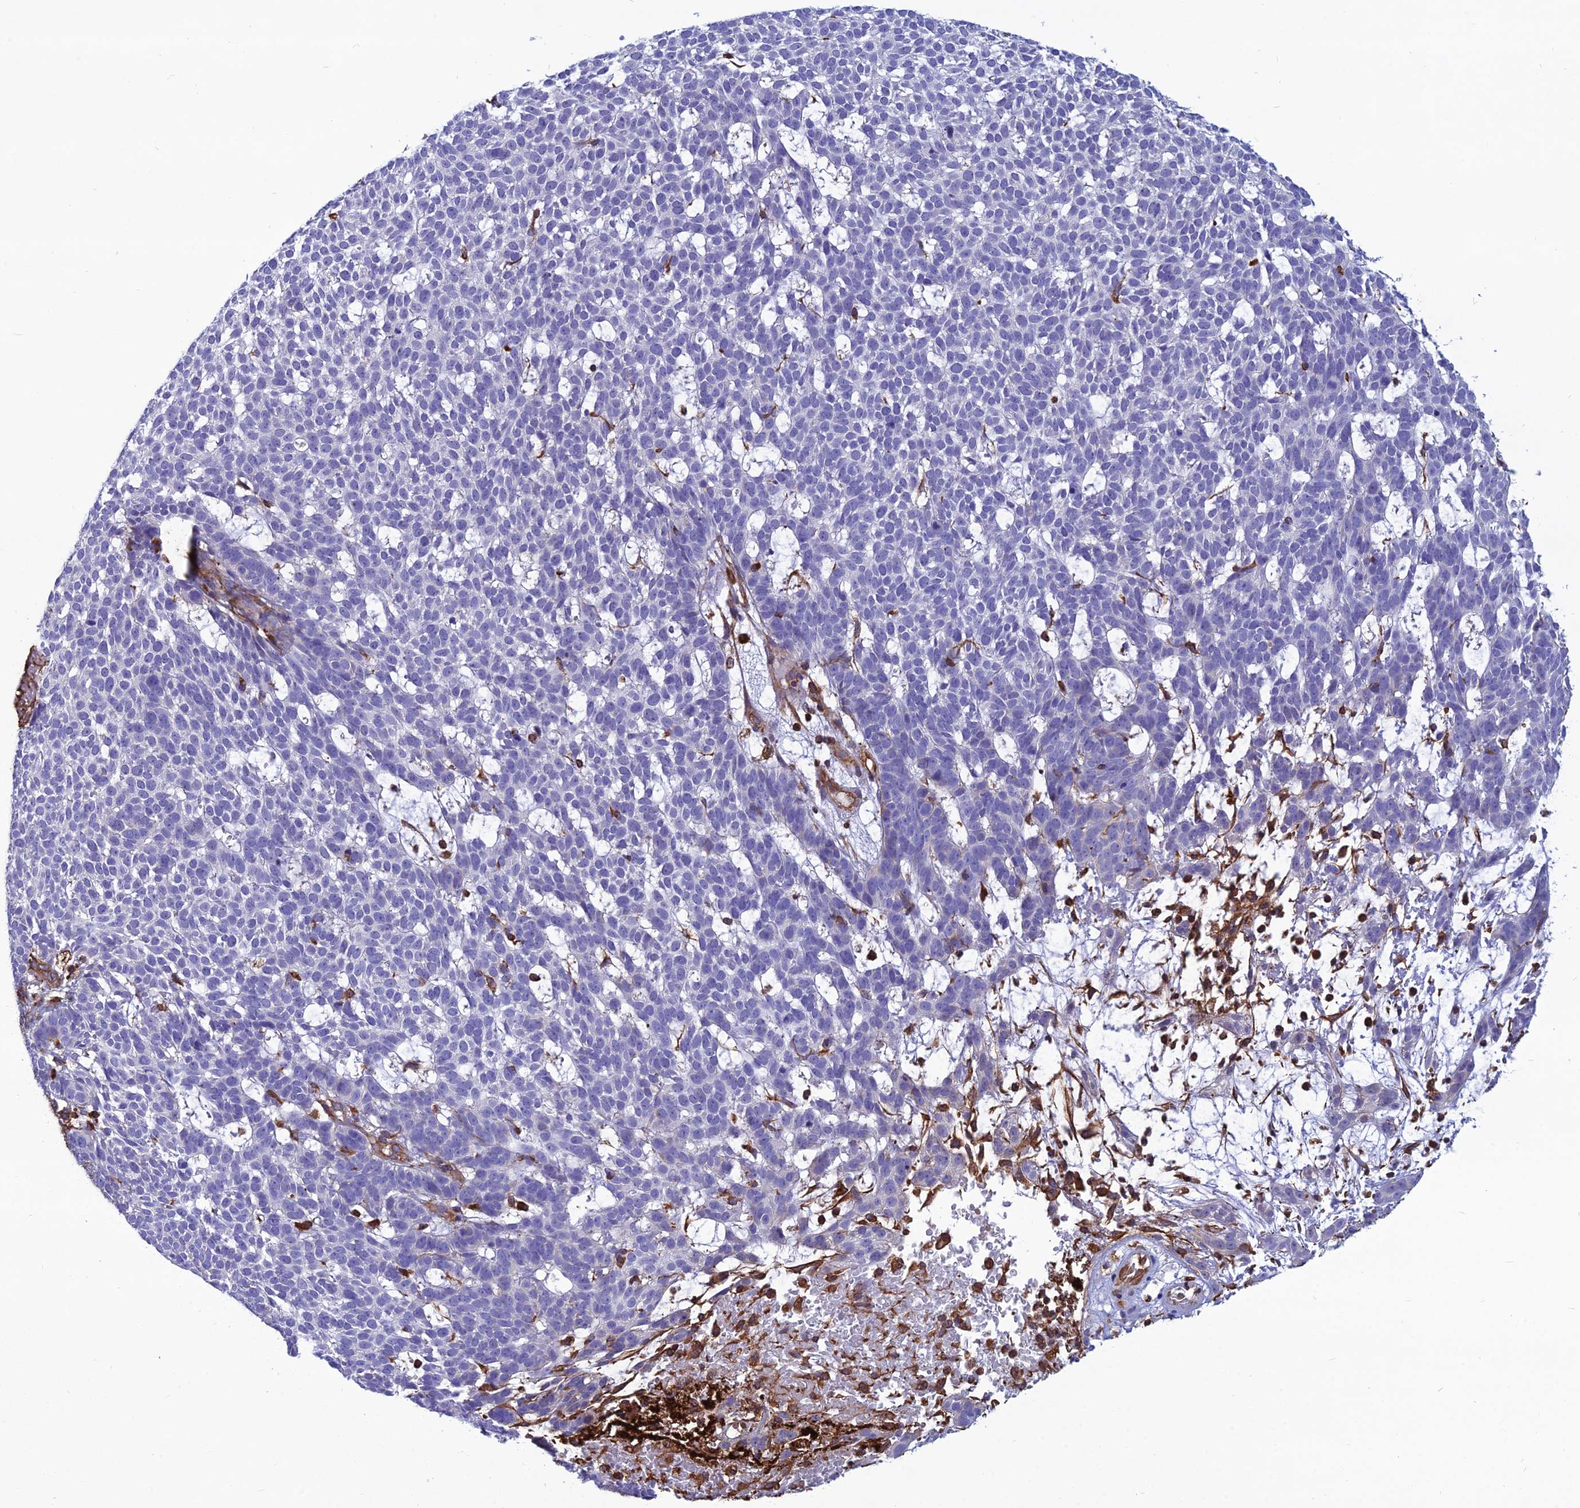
{"staining": {"intensity": "negative", "quantity": "none", "location": "none"}, "tissue": "skin cancer", "cell_type": "Tumor cells", "image_type": "cancer", "snomed": [{"axis": "morphology", "description": "Basal cell carcinoma"}, {"axis": "topography", "description": "Skin"}], "caption": "The photomicrograph demonstrates no staining of tumor cells in skin basal cell carcinoma.", "gene": "PSMD11", "patient": {"sex": "female", "age": 78}}